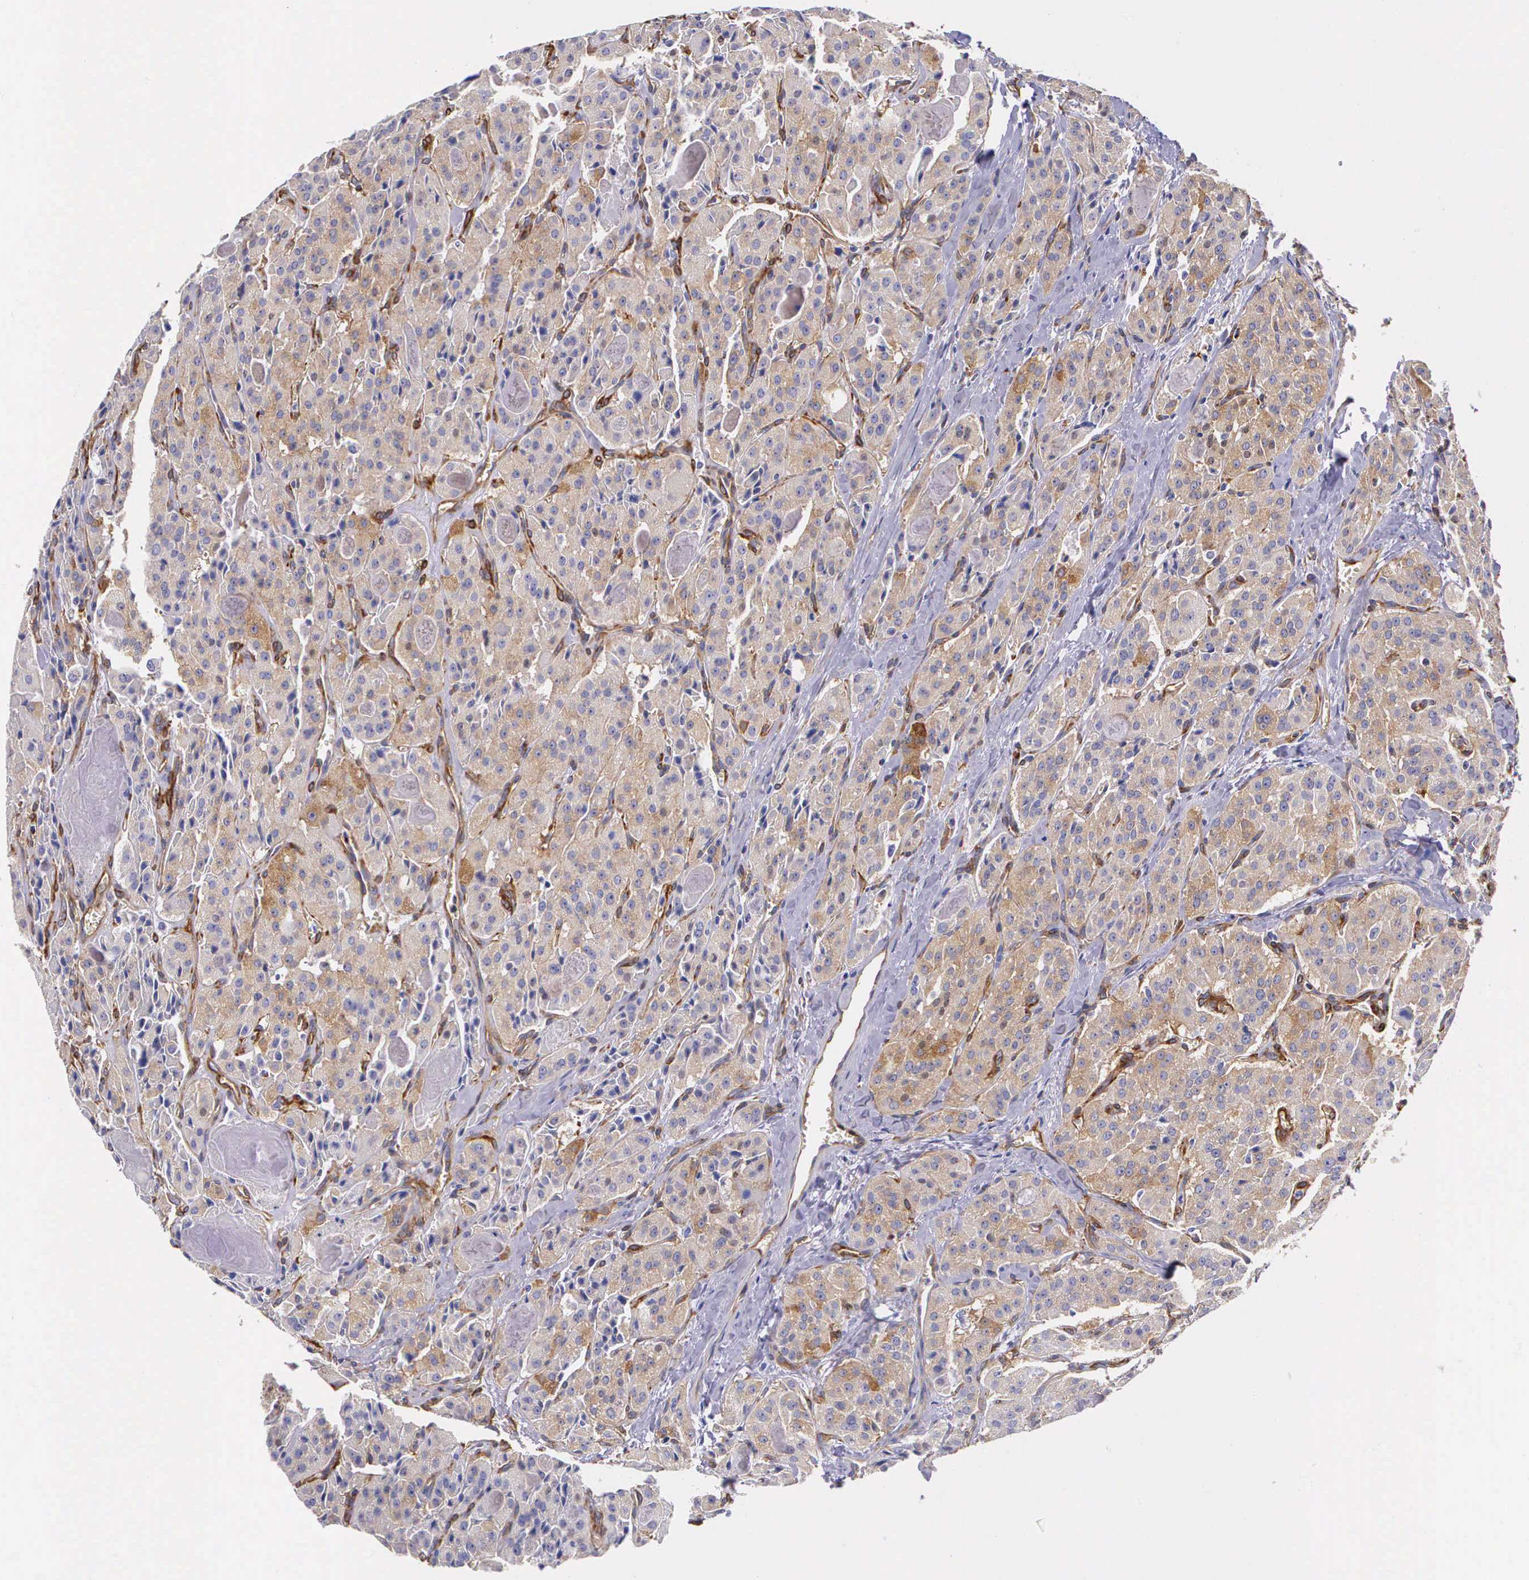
{"staining": {"intensity": "moderate", "quantity": ">75%", "location": "cytoplasmic/membranous"}, "tissue": "thyroid cancer", "cell_type": "Tumor cells", "image_type": "cancer", "snomed": [{"axis": "morphology", "description": "Carcinoma, NOS"}, {"axis": "topography", "description": "Thyroid gland"}], "caption": "Carcinoma (thyroid) stained with a brown dye reveals moderate cytoplasmic/membranous positive expression in about >75% of tumor cells.", "gene": "BCAR1", "patient": {"sex": "male", "age": 76}}